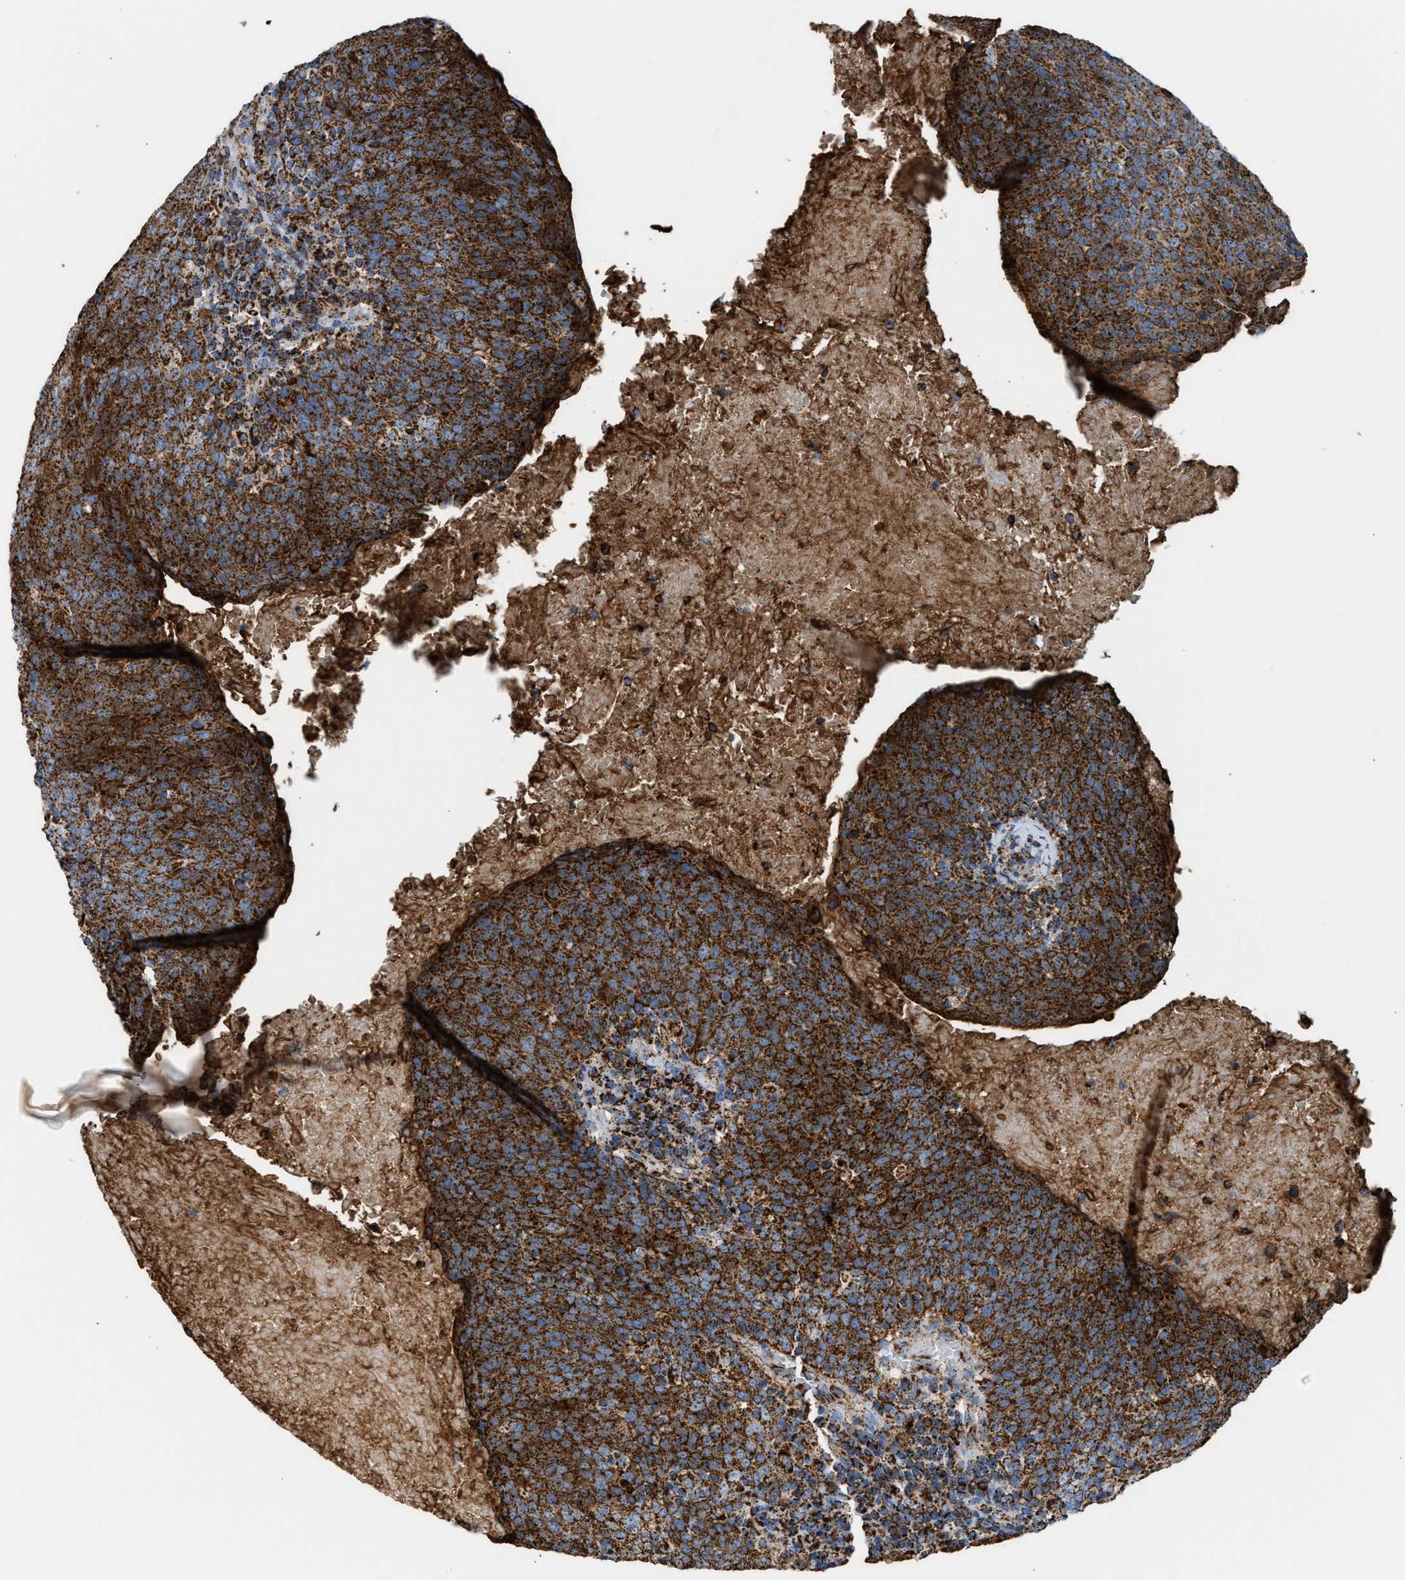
{"staining": {"intensity": "strong", "quantity": ">75%", "location": "cytoplasmic/membranous"}, "tissue": "head and neck cancer", "cell_type": "Tumor cells", "image_type": "cancer", "snomed": [{"axis": "morphology", "description": "Squamous cell carcinoma, NOS"}, {"axis": "morphology", "description": "Squamous cell carcinoma, metastatic, NOS"}, {"axis": "topography", "description": "Lymph node"}, {"axis": "topography", "description": "Head-Neck"}], "caption": "High-power microscopy captured an immunohistochemistry (IHC) photomicrograph of squamous cell carcinoma (head and neck), revealing strong cytoplasmic/membranous staining in approximately >75% of tumor cells.", "gene": "ECHS1", "patient": {"sex": "male", "age": 62}}